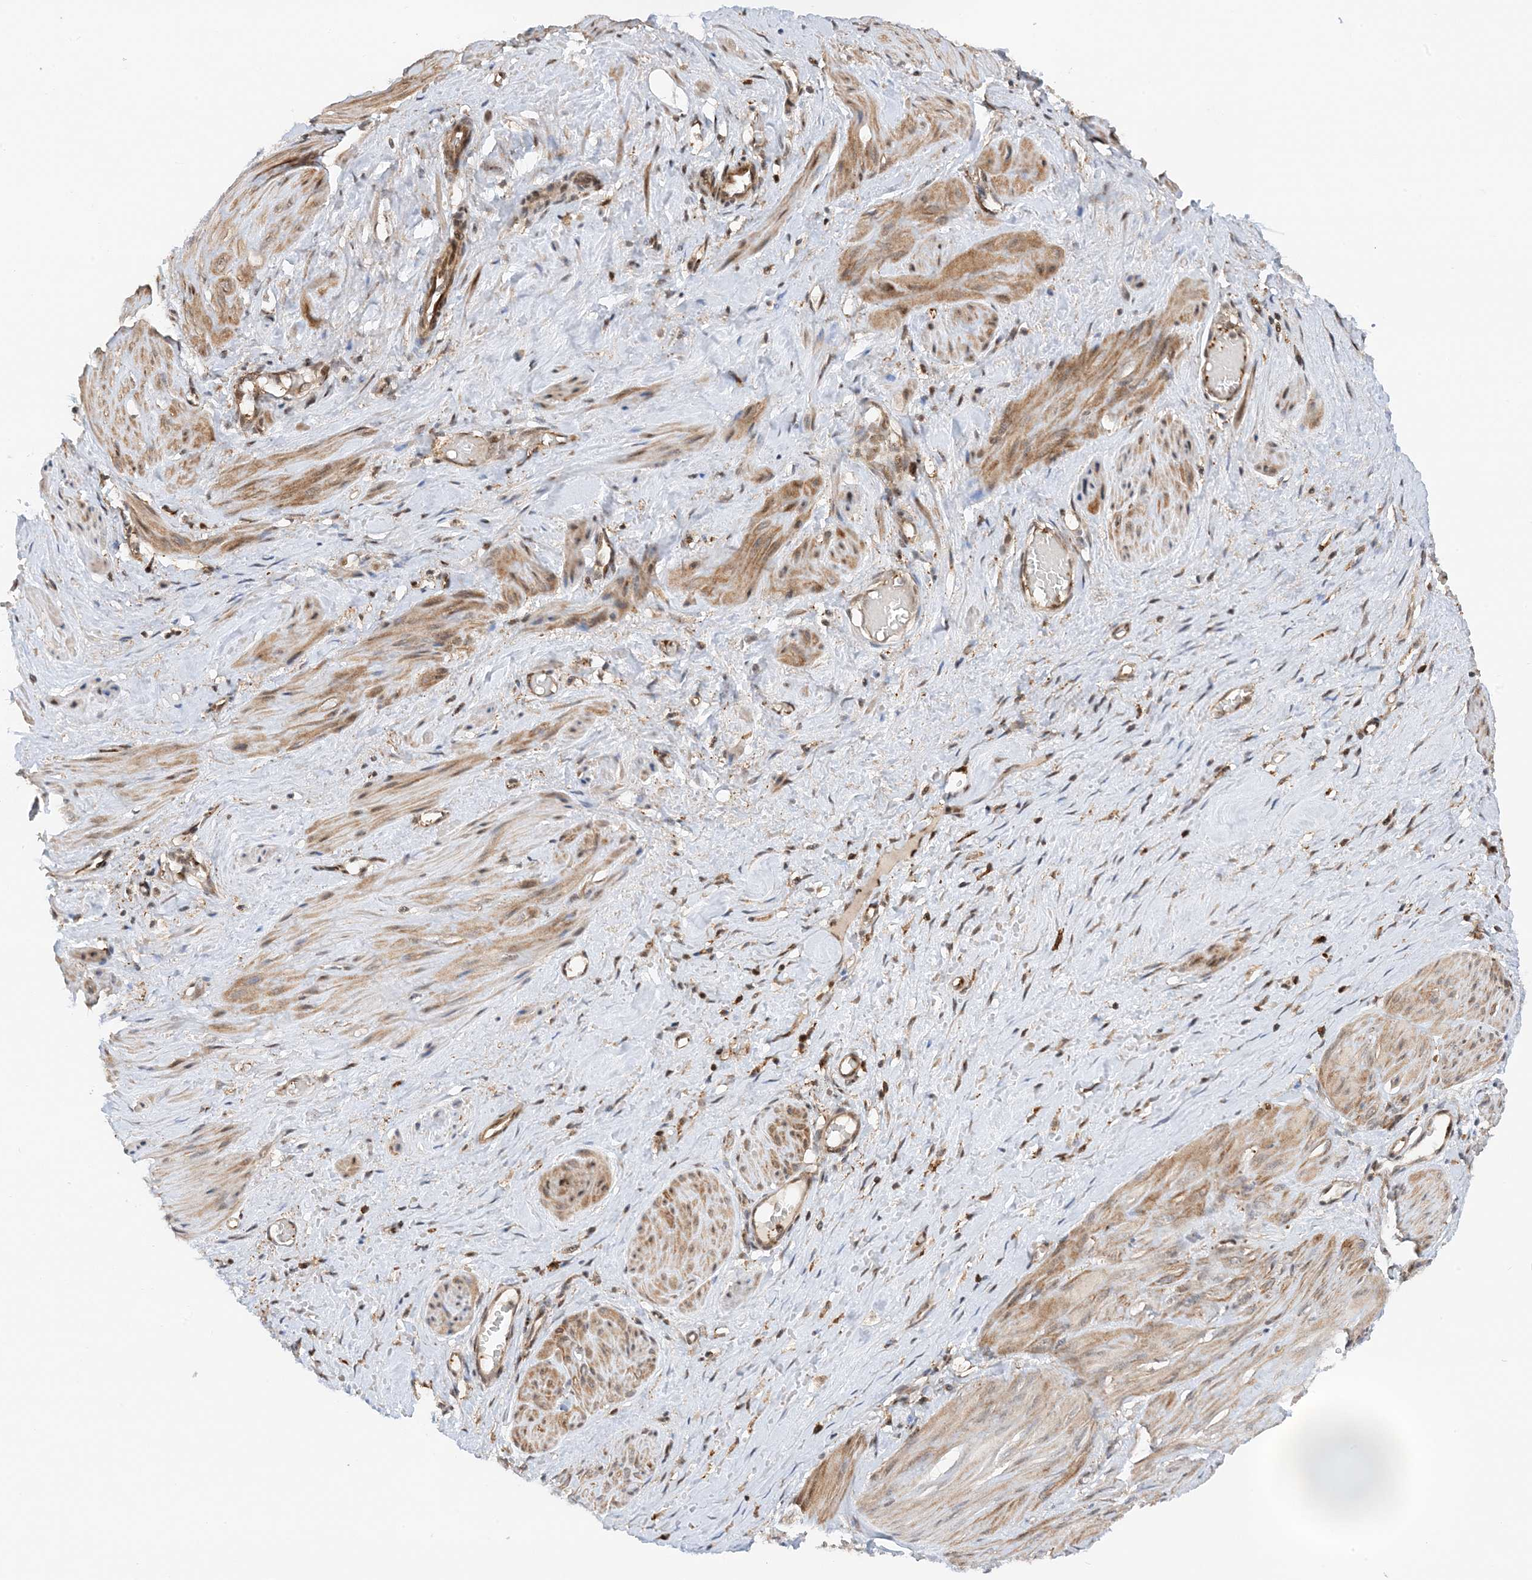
{"staining": {"intensity": "moderate", "quantity": ">75%", "location": "cytoplasmic/membranous"}, "tissue": "smooth muscle", "cell_type": "Smooth muscle cells", "image_type": "normal", "snomed": [{"axis": "morphology", "description": "Normal tissue, NOS"}, {"axis": "topography", "description": "Endometrium"}], "caption": "Moderate cytoplasmic/membranous positivity for a protein is seen in approximately >75% of smooth muscle cells of unremarkable smooth muscle using immunohistochemistry.", "gene": "TATDN3", "patient": {"sex": "female", "age": 33}}